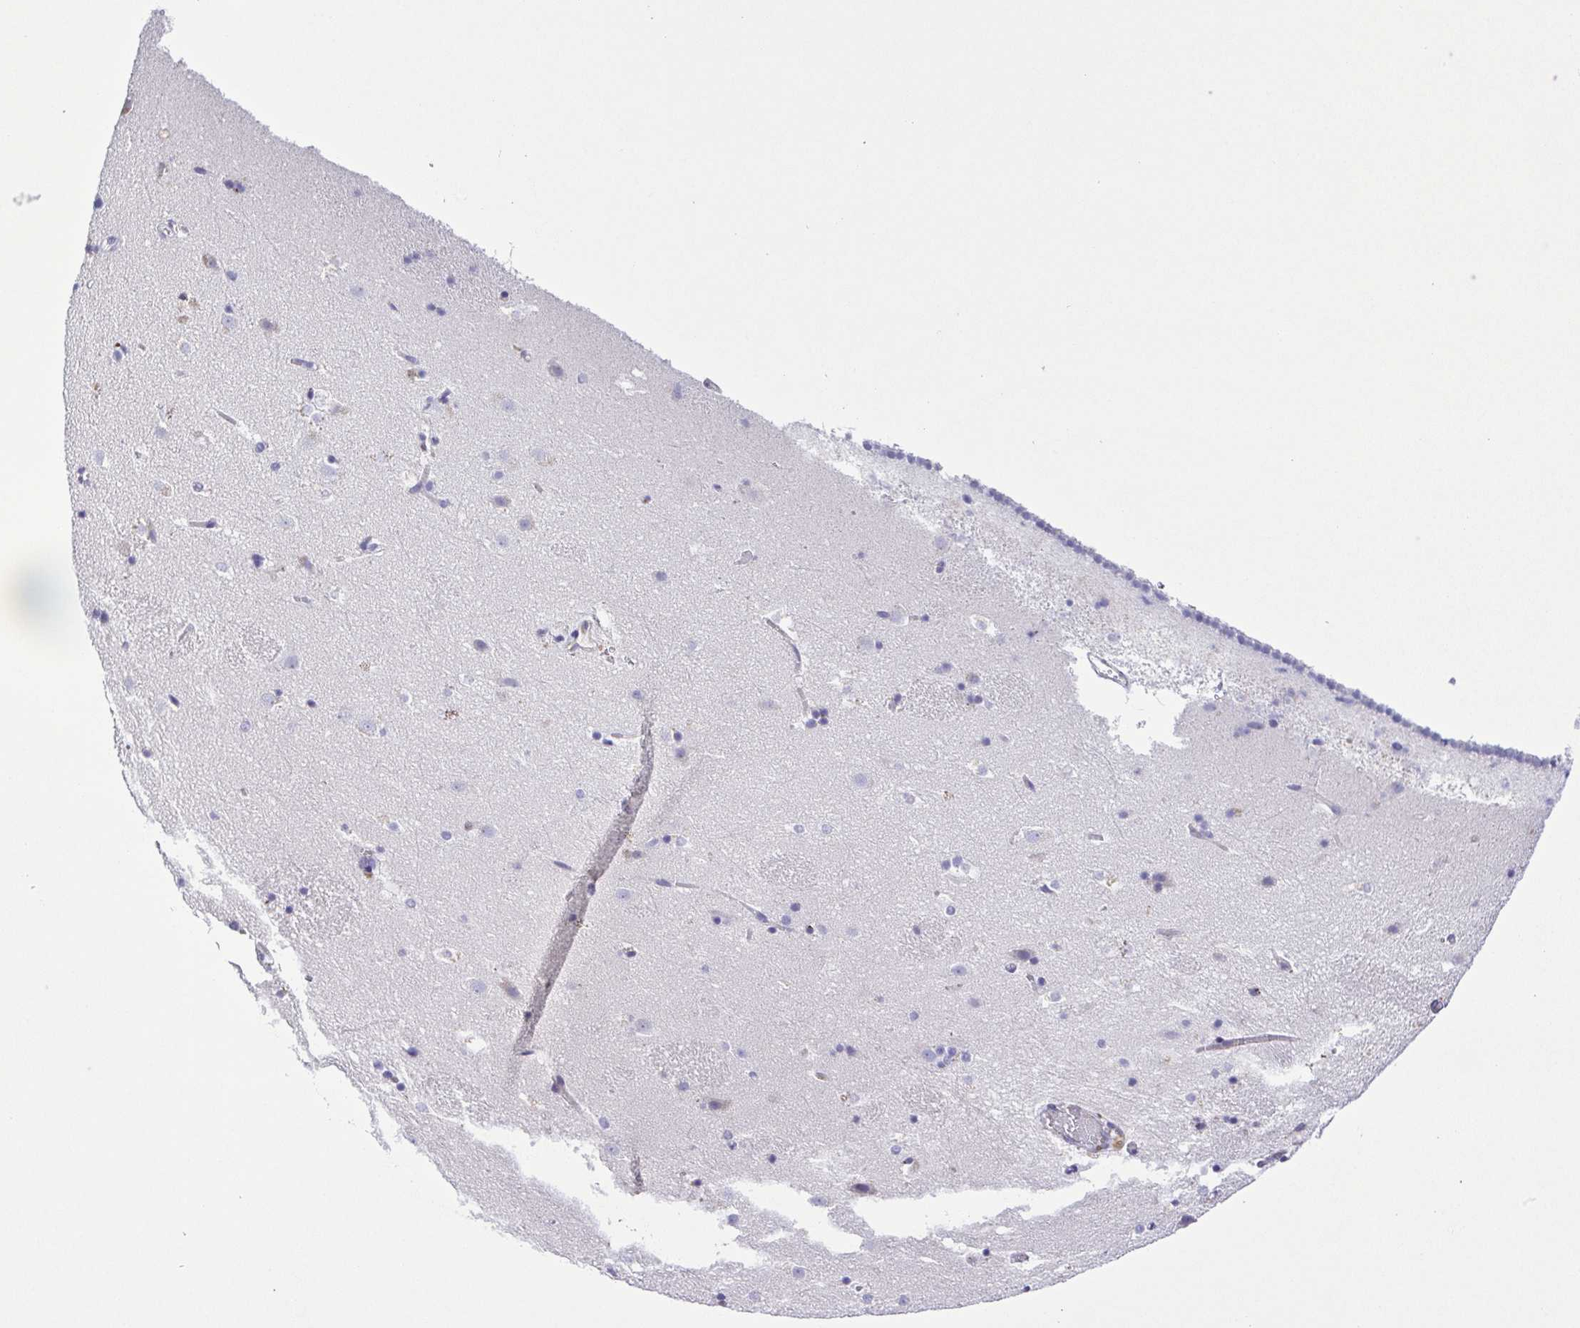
{"staining": {"intensity": "negative", "quantity": "none", "location": "none"}, "tissue": "caudate", "cell_type": "Glial cells", "image_type": "normal", "snomed": [{"axis": "morphology", "description": "Normal tissue, NOS"}, {"axis": "topography", "description": "Lateral ventricle wall"}], "caption": "Immunohistochemical staining of normal caudate exhibits no significant positivity in glial cells. (Brightfield microscopy of DAB (3,3'-diaminobenzidine) immunohistochemistry at high magnification).", "gene": "IGFL1", "patient": {"sex": "male", "age": 37}}